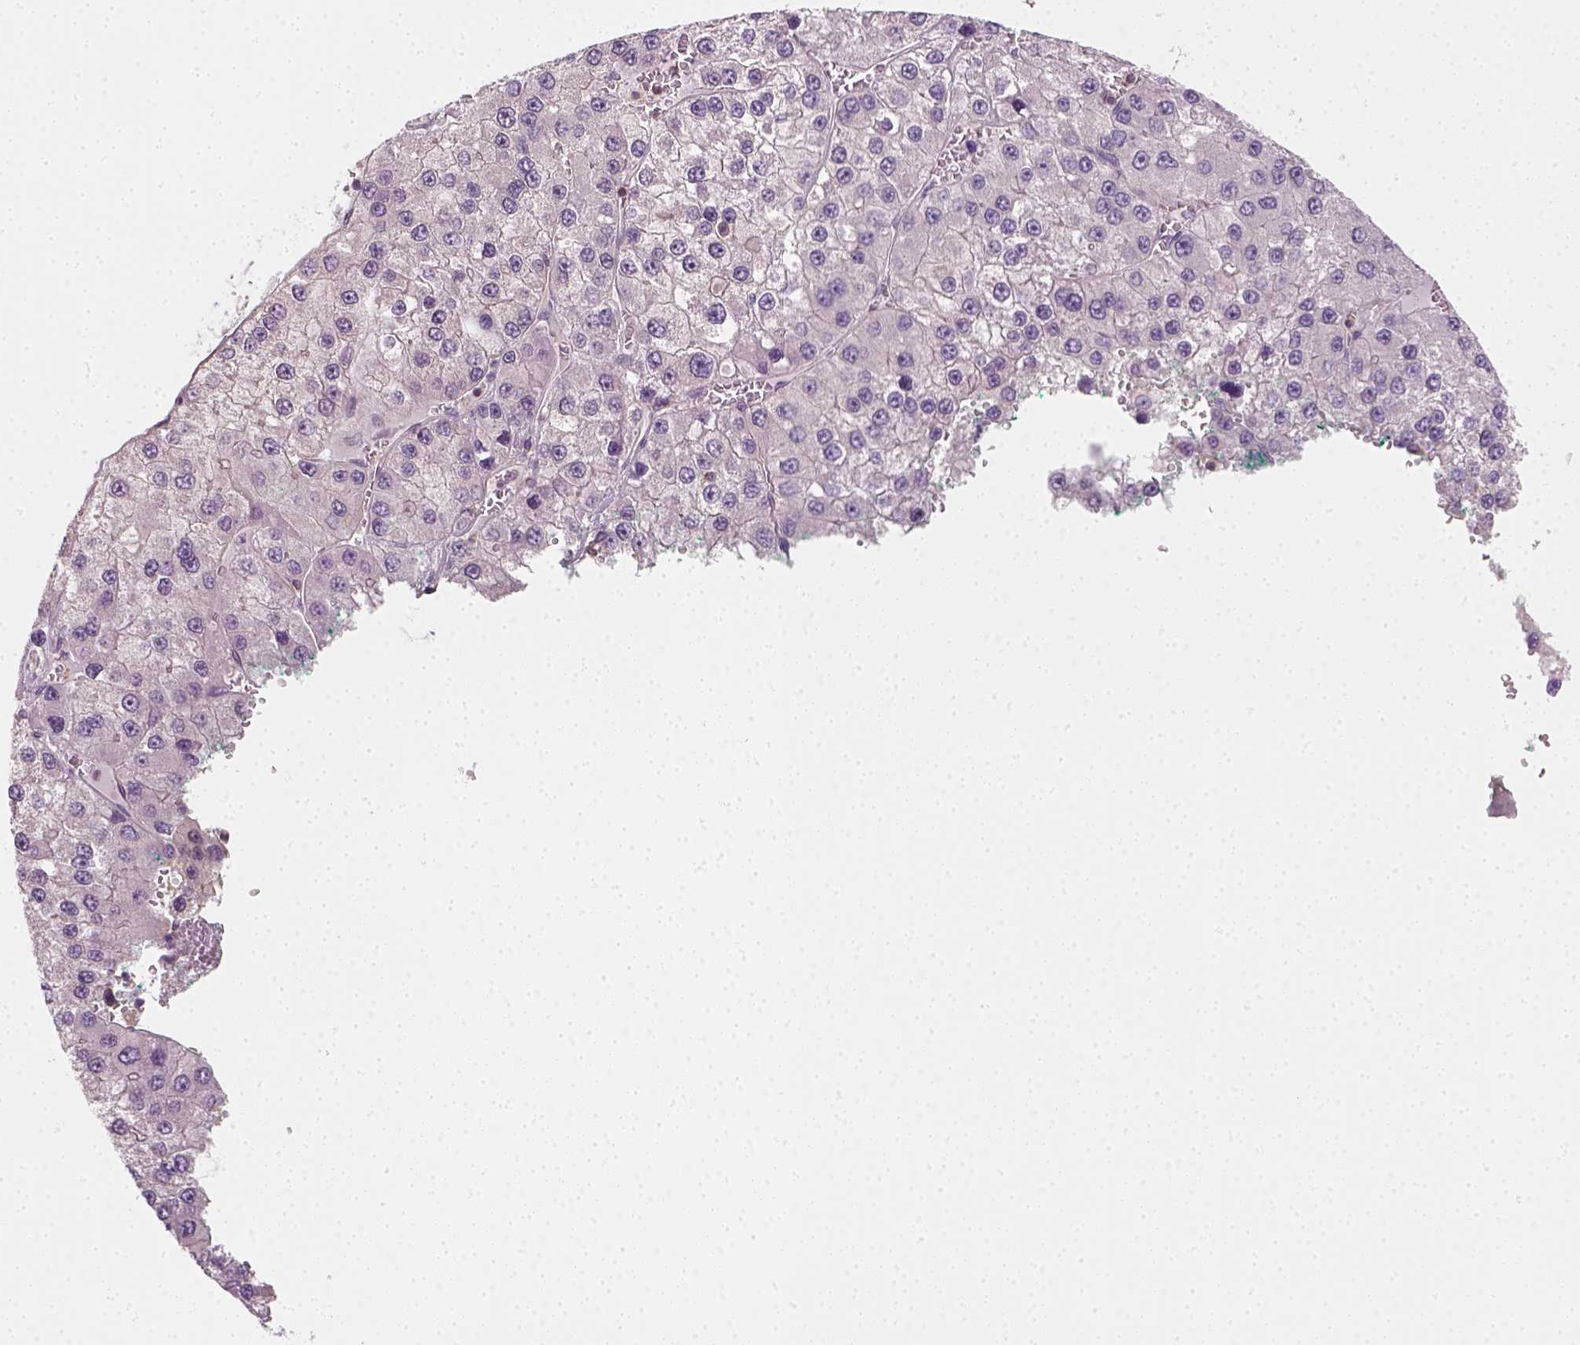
{"staining": {"intensity": "negative", "quantity": "none", "location": "none"}, "tissue": "liver cancer", "cell_type": "Tumor cells", "image_type": "cancer", "snomed": [{"axis": "morphology", "description": "Carcinoma, Hepatocellular, NOS"}, {"axis": "topography", "description": "Liver"}], "caption": "This is an IHC image of human liver cancer (hepatocellular carcinoma). There is no expression in tumor cells.", "gene": "EPHB1", "patient": {"sex": "female", "age": 73}}